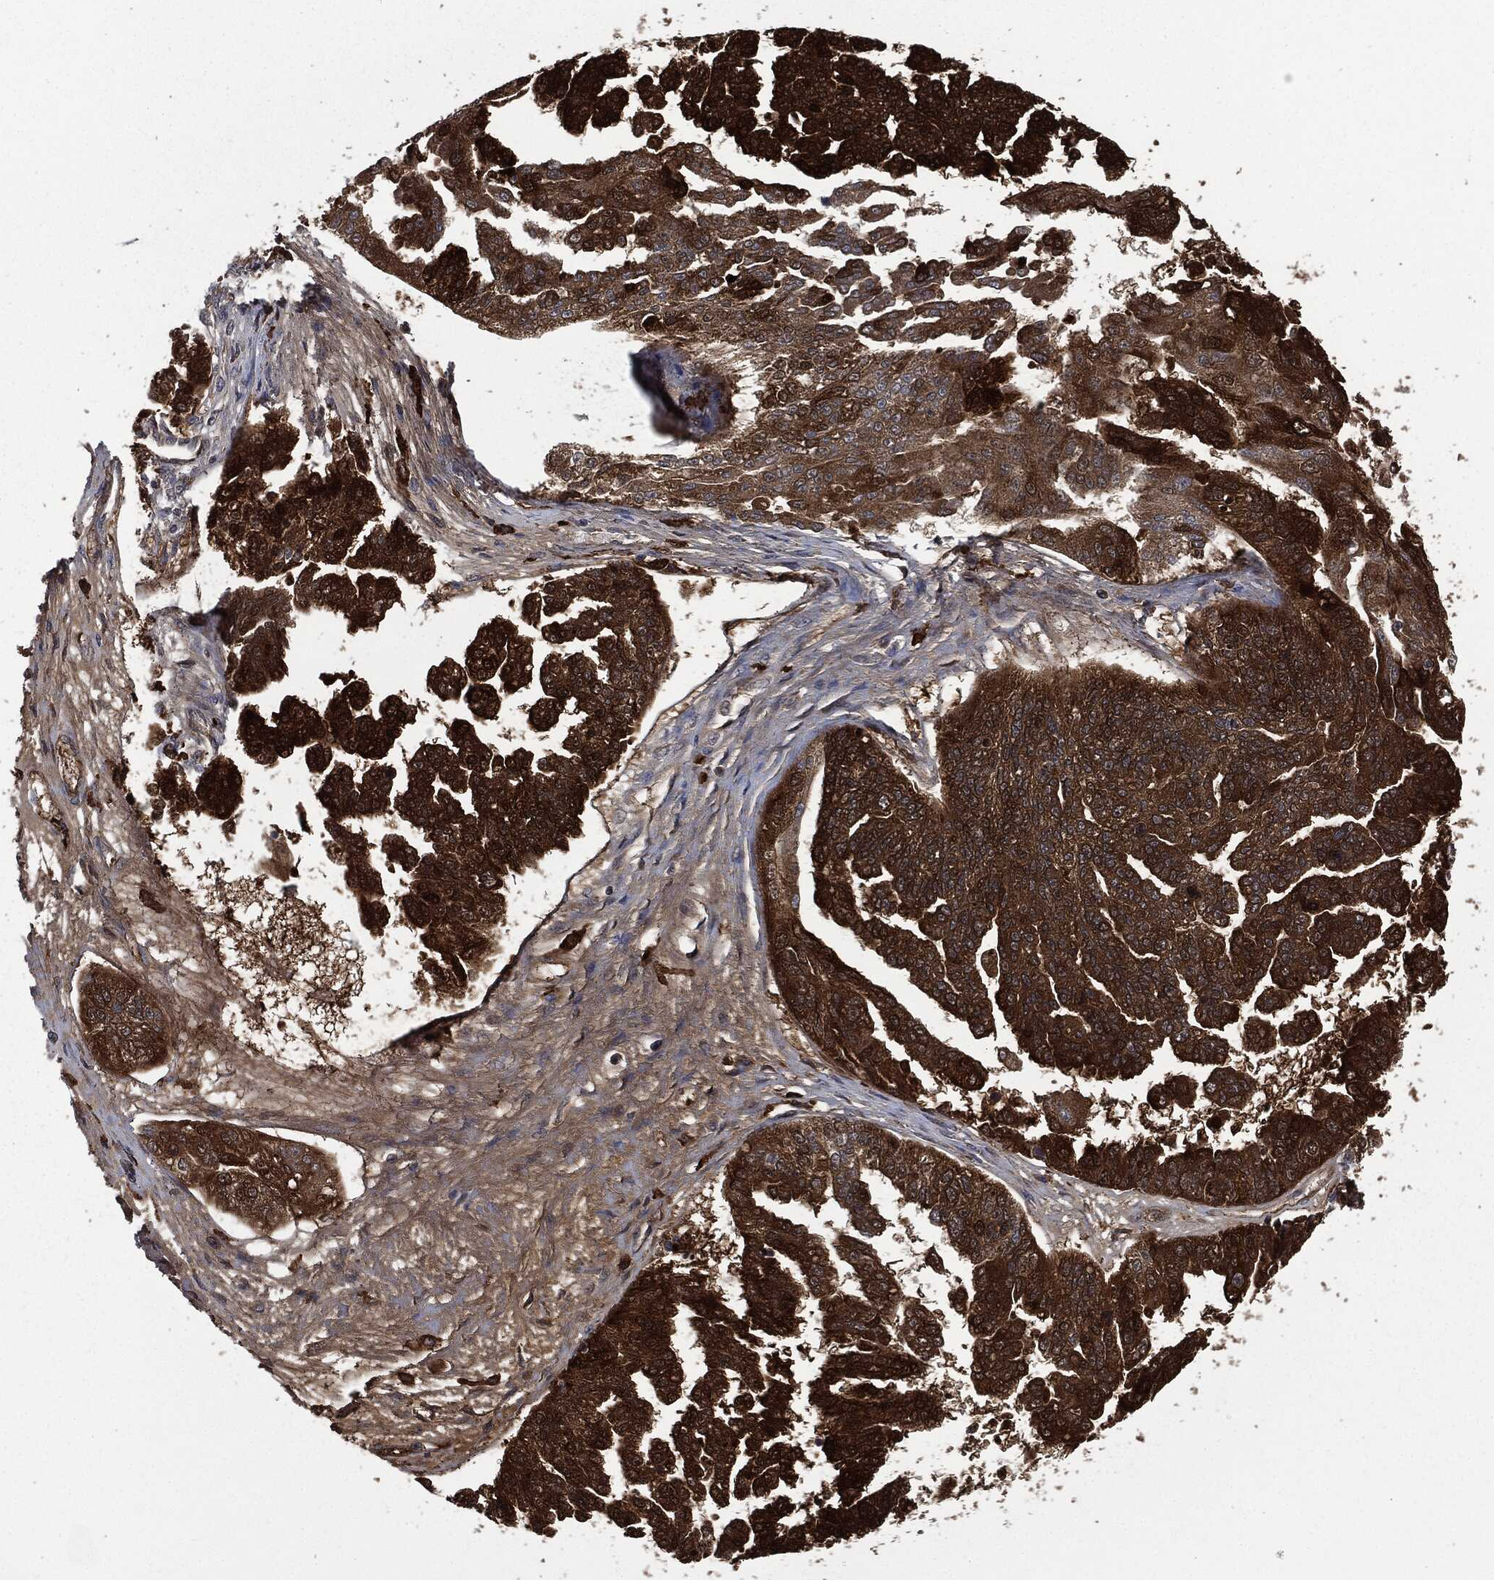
{"staining": {"intensity": "strong", "quantity": ">75%", "location": "cytoplasmic/membranous"}, "tissue": "ovarian cancer", "cell_type": "Tumor cells", "image_type": "cancer", "snomed": [{"axis": "morphology", "description": "Cystadenocarcinoma, serous, NOS"}, {"axis": "topography", "description": "Ovary"}], "caption": "A high-resolution photomicrograph shows IHC staining of ovarian cancer, which demonstrates strong cytoplasmic/membranous expression in about >75% of tumor cells.", "gene": "CRABP2", "patient": {"sex": "female", "age": 58}}